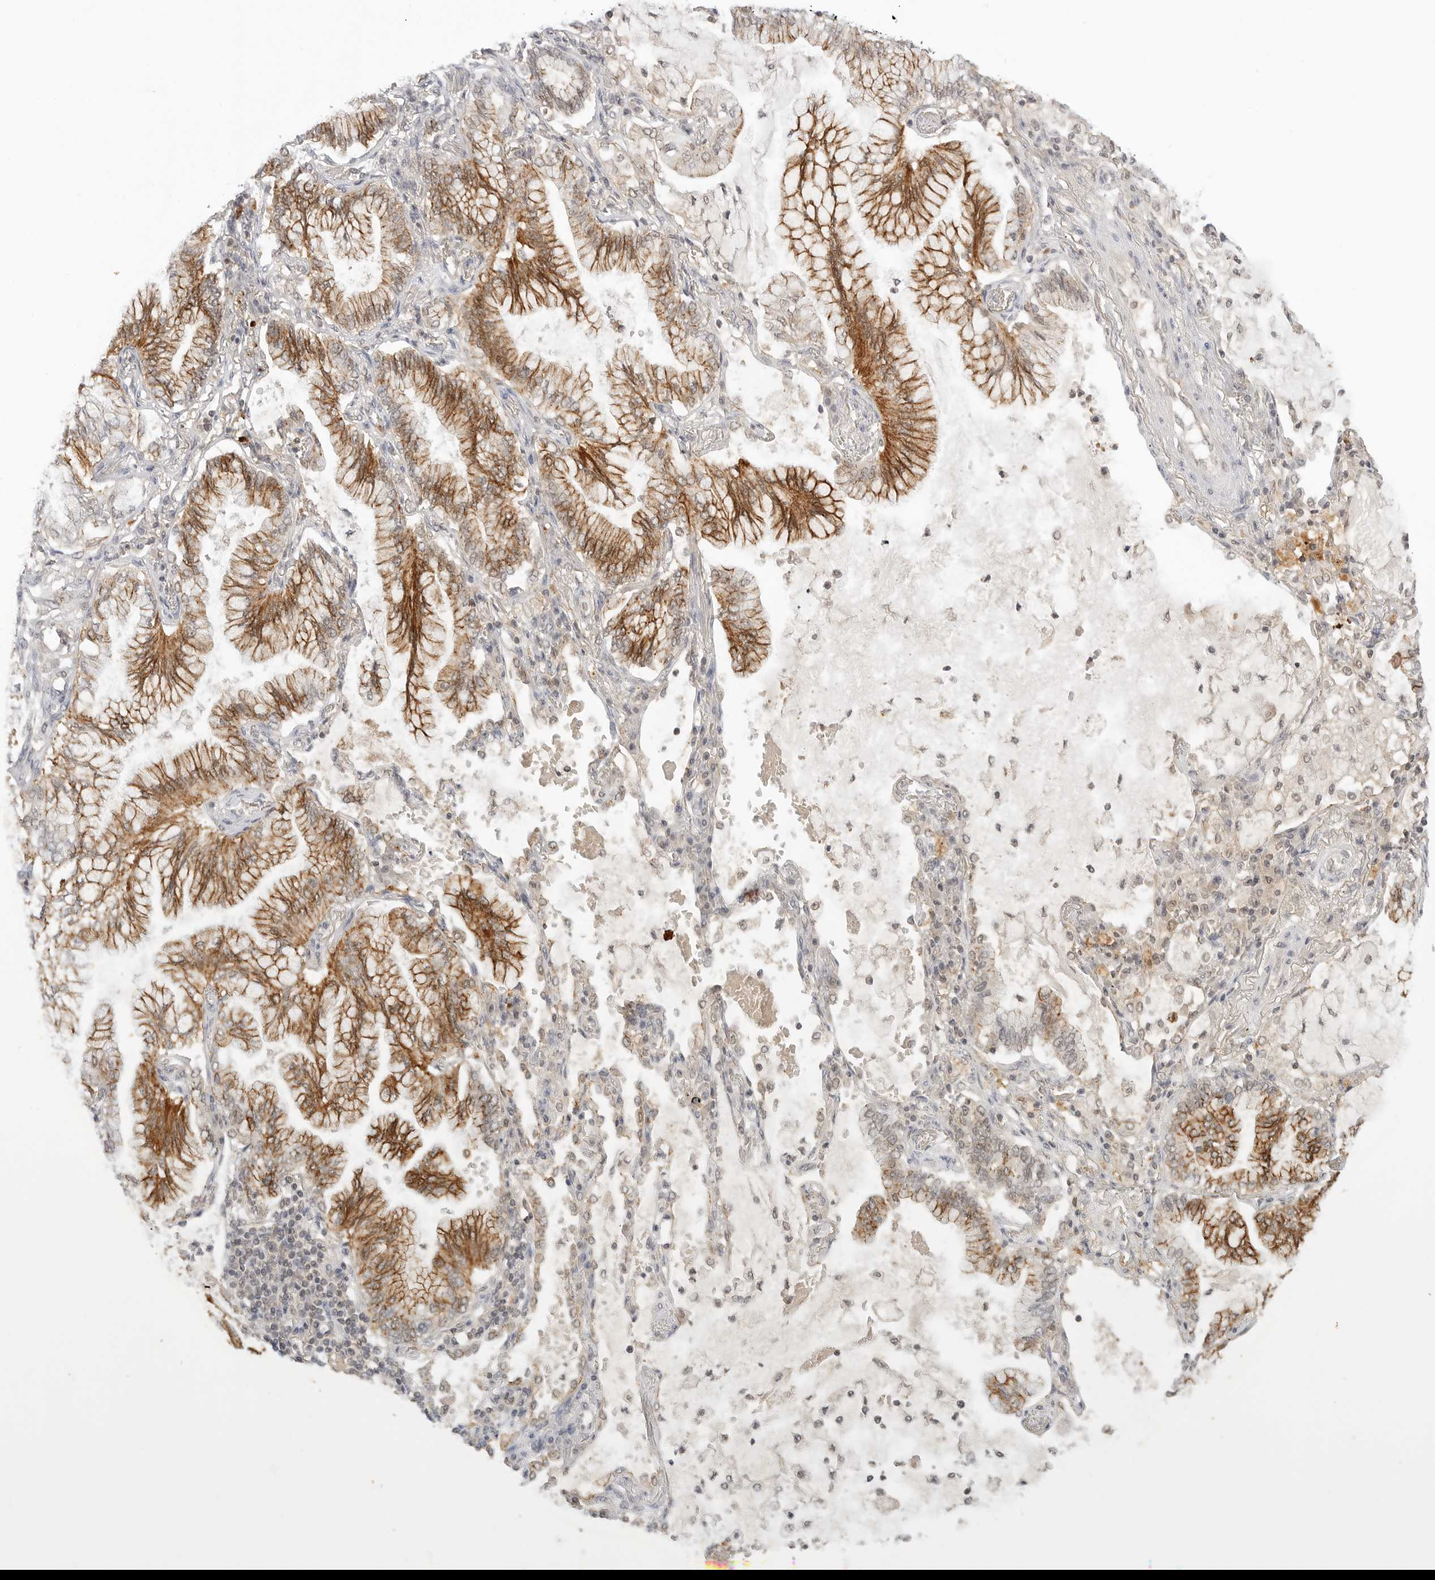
{"staining": {"intensity": "moderate", "quantity": ">75%", "location": "cytoplasmic/membranous"}, "tissue": "lung cancer", "cell_type": "Tumor cells", "image_type": "cancer", "snomed": [{"axis": "morphology", "description": "Adenocarcinoma, NOS"}, {"axis": "topography", "description": "Lung"}], "caption": "A histopathology image showing moderate cytoplasmic/membranous positivity in about >75% of tumor cells in lung cancer, as visualized by brown immunohistochemical staining.", "gene": "EPHA1", "patient": {"sex": "female", "age": 70}}